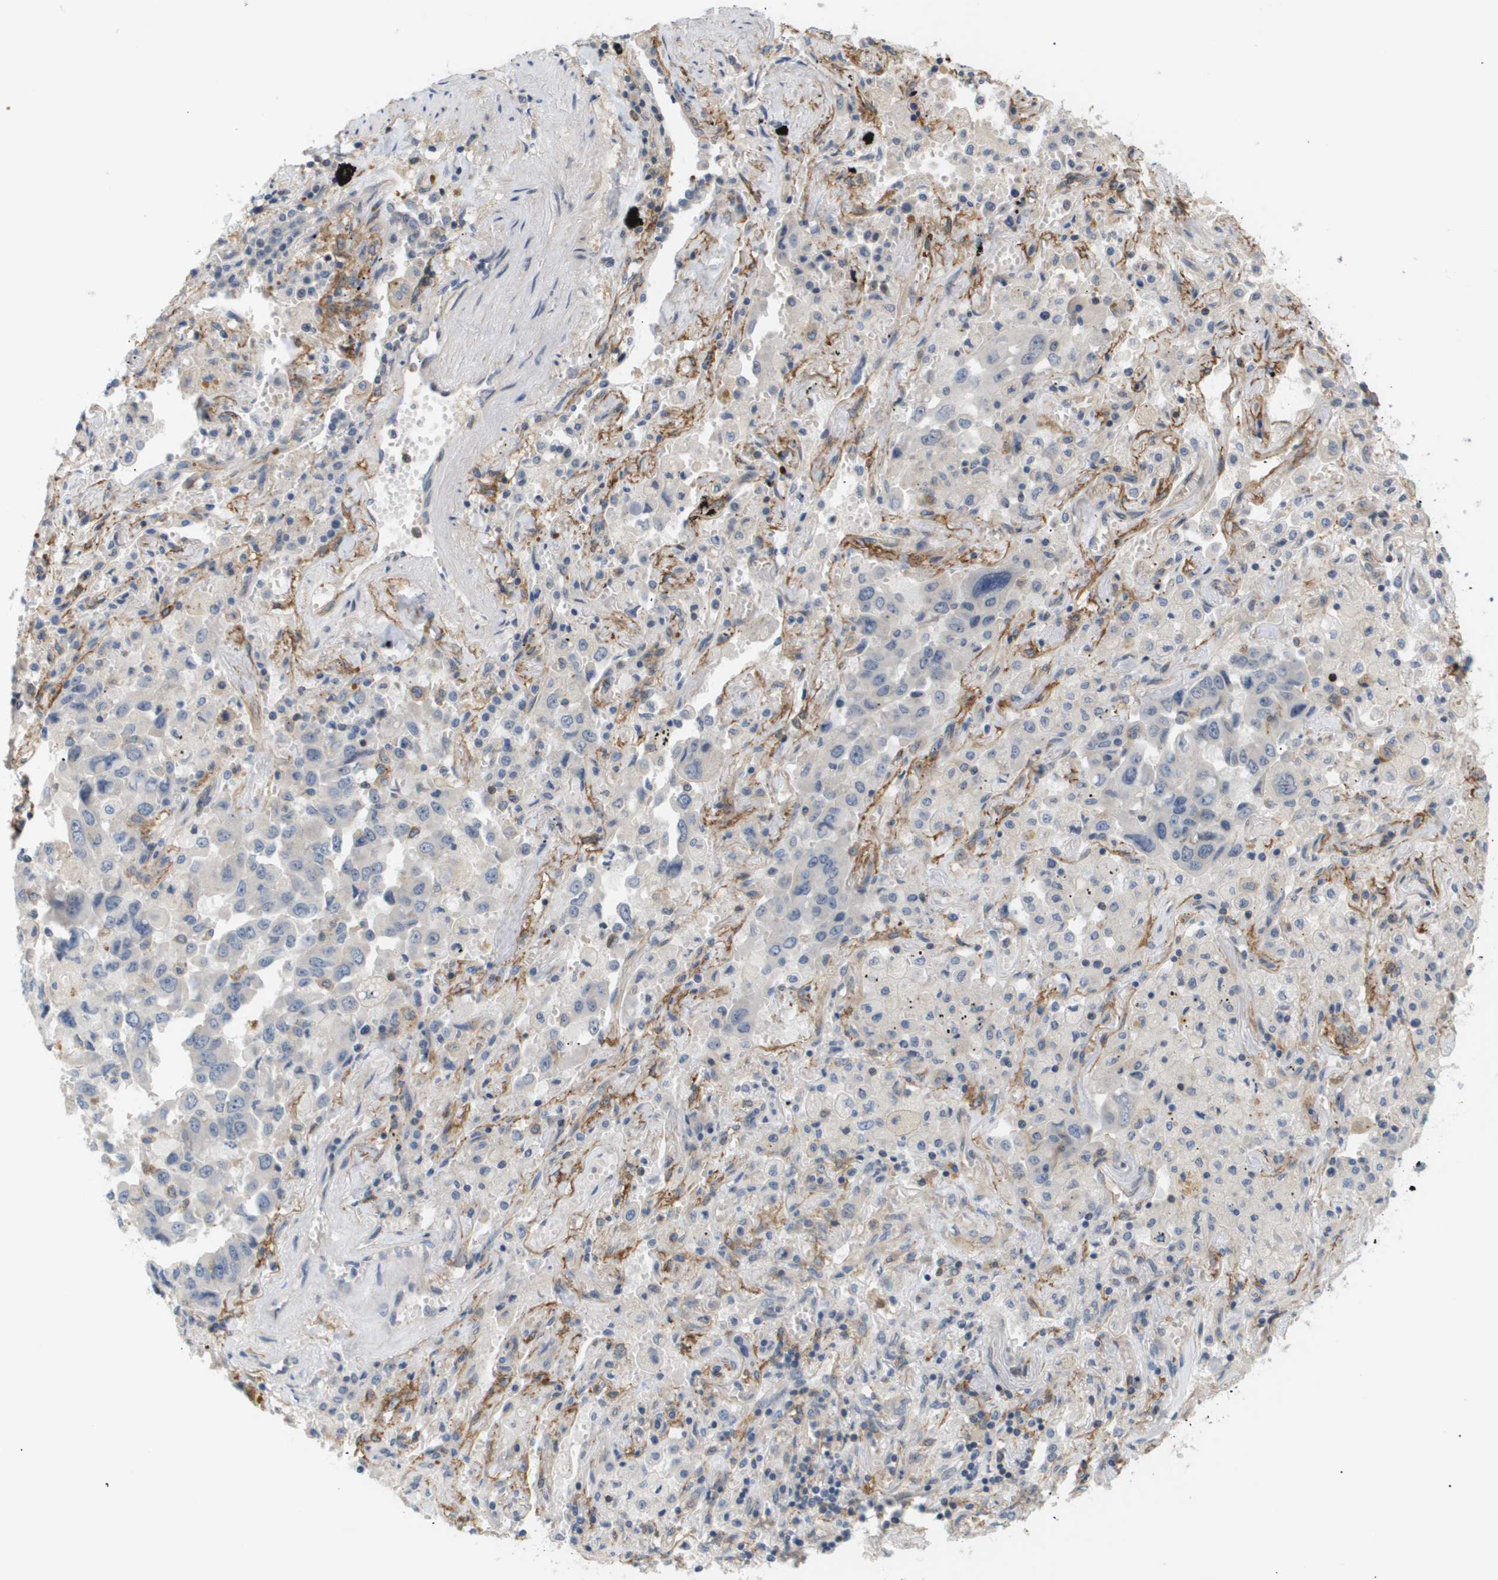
{"staining": {"intensity": "negative", "quantity": "none", "location": "none"}, "tissue": "lung cancer", "cell_type": "Tumor cells", "image_type": "cancer", "snomed": [{"axis": "morphology", "description": "Adenocarcinoma, NOS"}, {"axis": "topography", "description": "Lung"}], "caption": "Human lung adenocarcinoma stained for a protein using immunohistochemistry (IHC) exhibits no expression in tumor cells.", "gene": "CORO2B", "patient": {"sex": "female", "age": 65}}